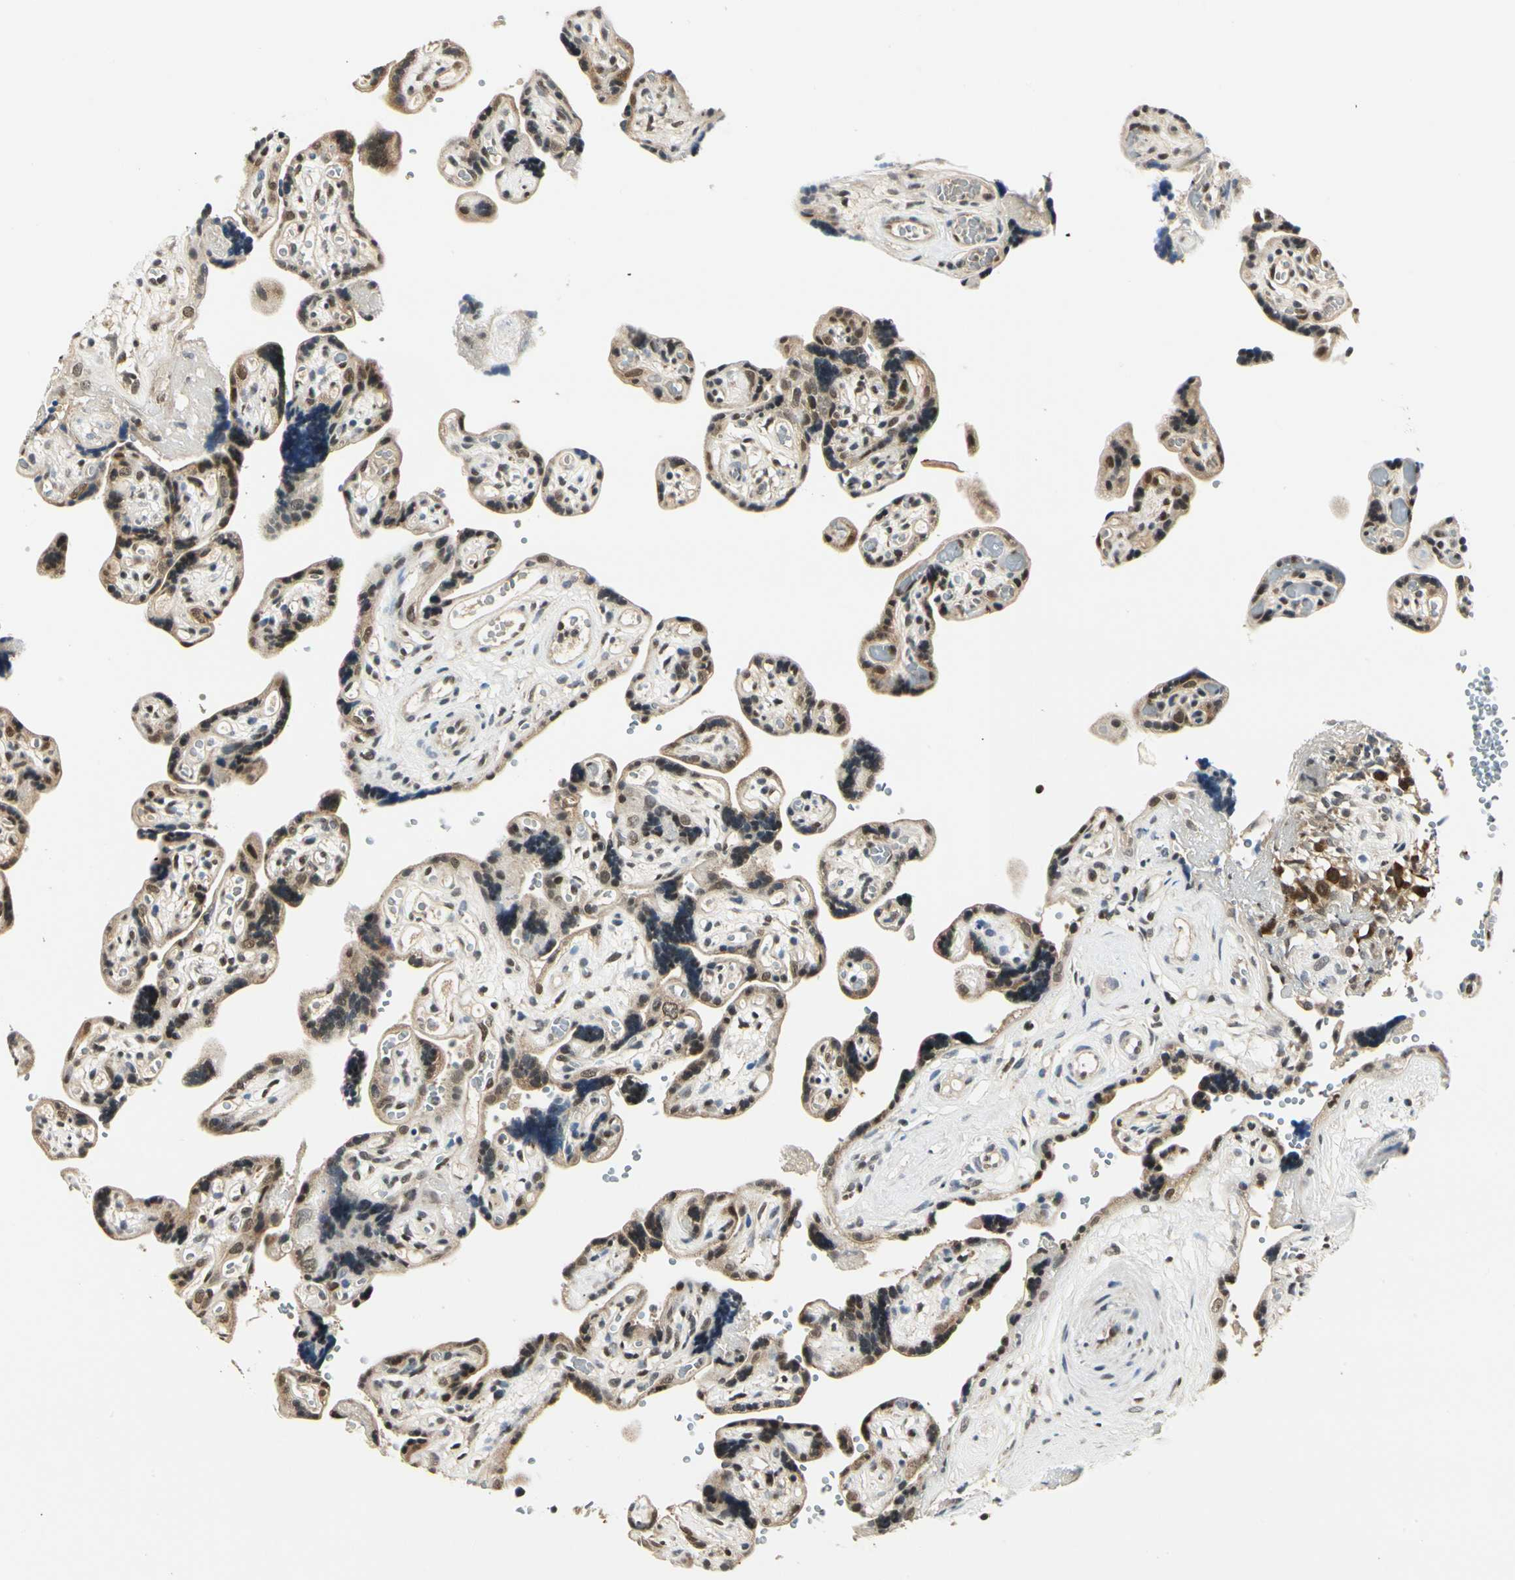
{"staining": {"intensity": "moderate", "quantity": ">75%", "location": "cytoplasmic/membranous,nuclear"}, "tissue": "placenta", "cell_type": "Decidual cells", "image_type": "normal", "snomed": [{"axis": "morphology", "description": "Normal tissue, NOS"}, {"axis": "topography", "description": "Placenta"}], "caption": "Immunohistochemical staining of unremarkable placenta shows moderate cytoplasmic/membranous,nuclear protein staining in approximately >75% of decidual cells.", "gene": "PDK2", "patient": {"sex": "female", "age": 30}}